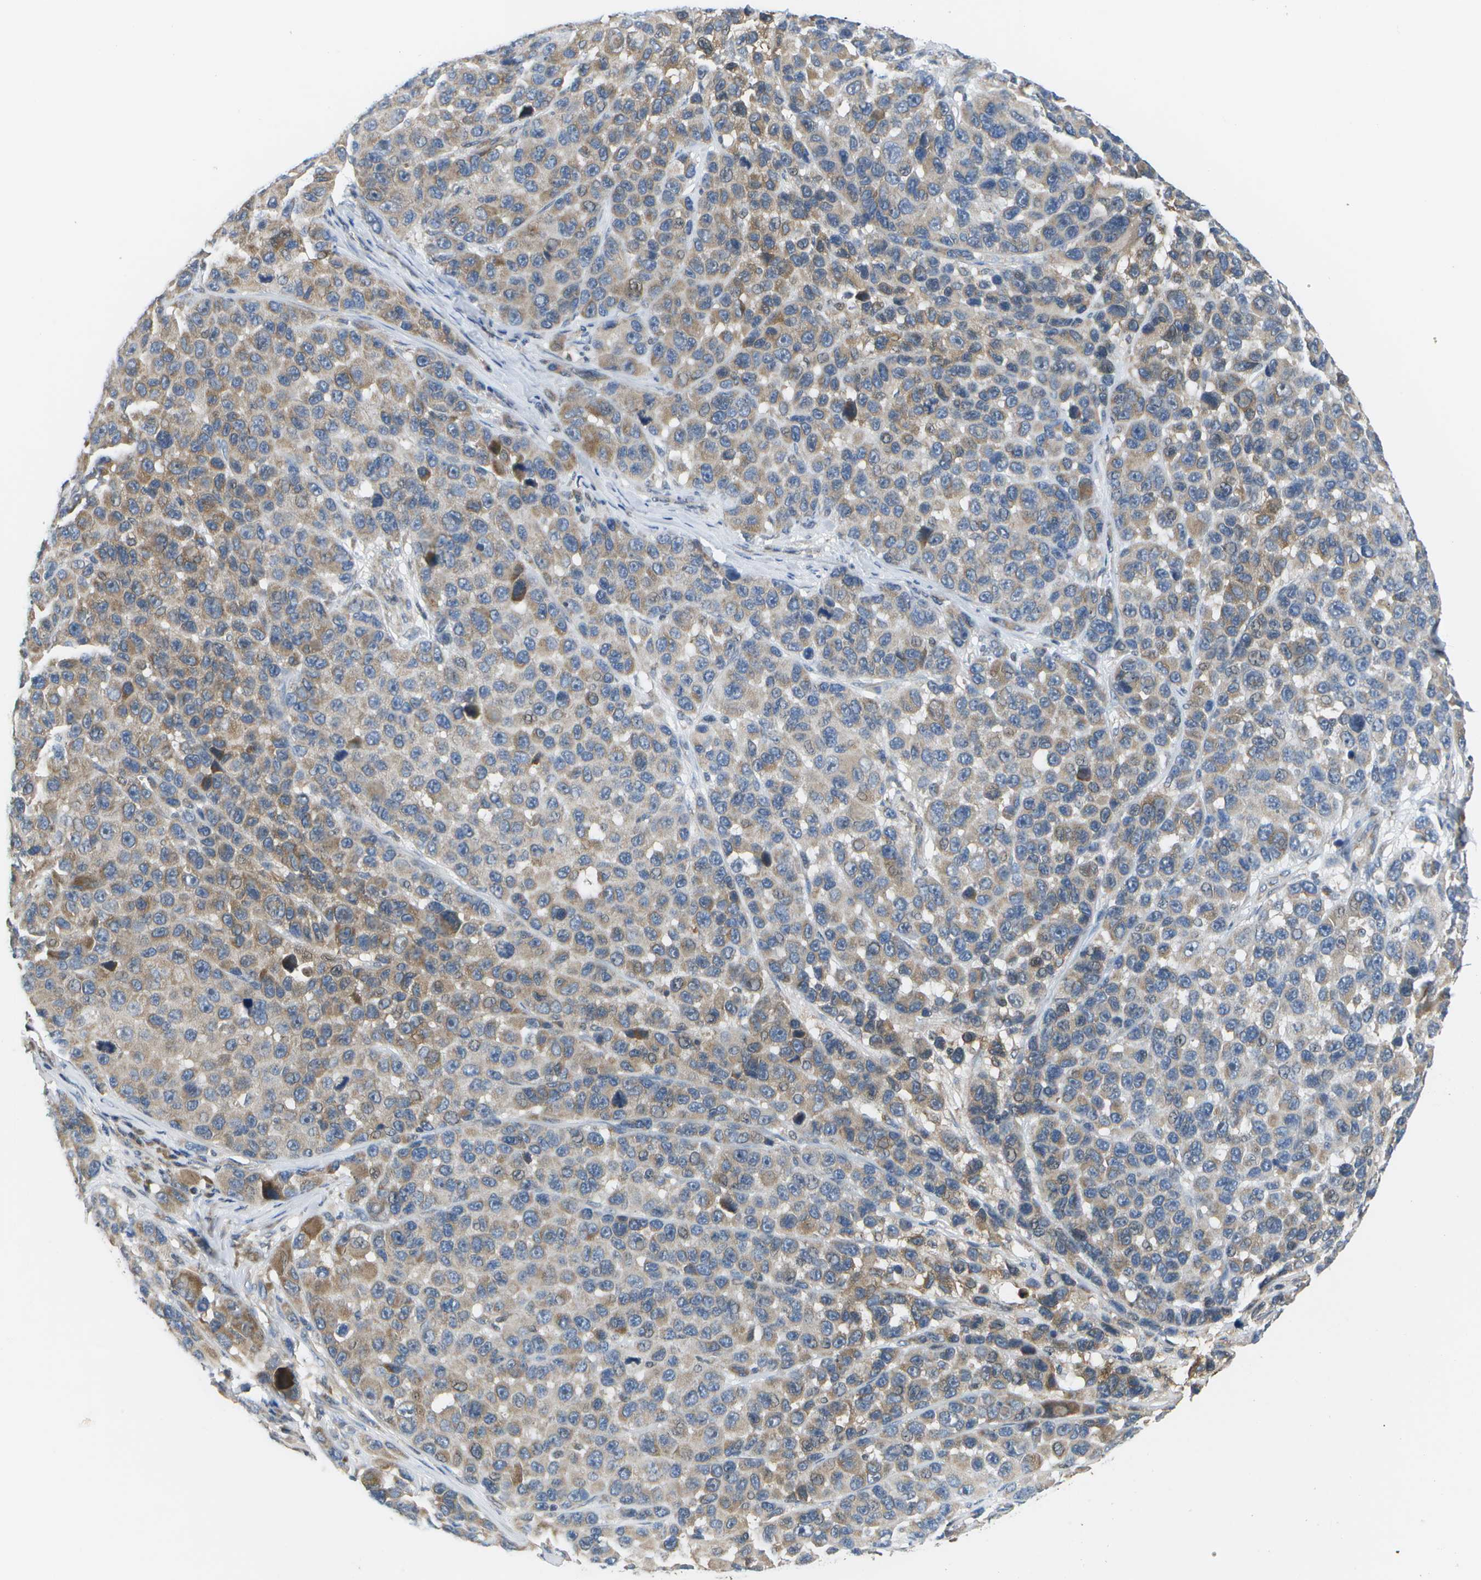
{"staining": {"intensity": "weak", "quantity": ">75%", "location": "cytoplasmic/membranous"}, "tissue": "melanoma", "cell_type": "Tumor cells", "image_type": "cancer", "snomed": [{"axis": "morphology", "description": "Malignant melanoma, NOS"}, {"axis": "topography", "description": "Skin"}], "caption": "Protein analysis of melanoma tissue displays weak cytoplasmic/membranous staining in approximately >75% of tumor cells. (Stains: DAB (3,3'-diaminobenzidine) in brown, nuclei in blue, Microscopy: brightfield microscopy at high magnification).", "gene": "HADHA", "patient": {"sex": "male", "age": 53}}